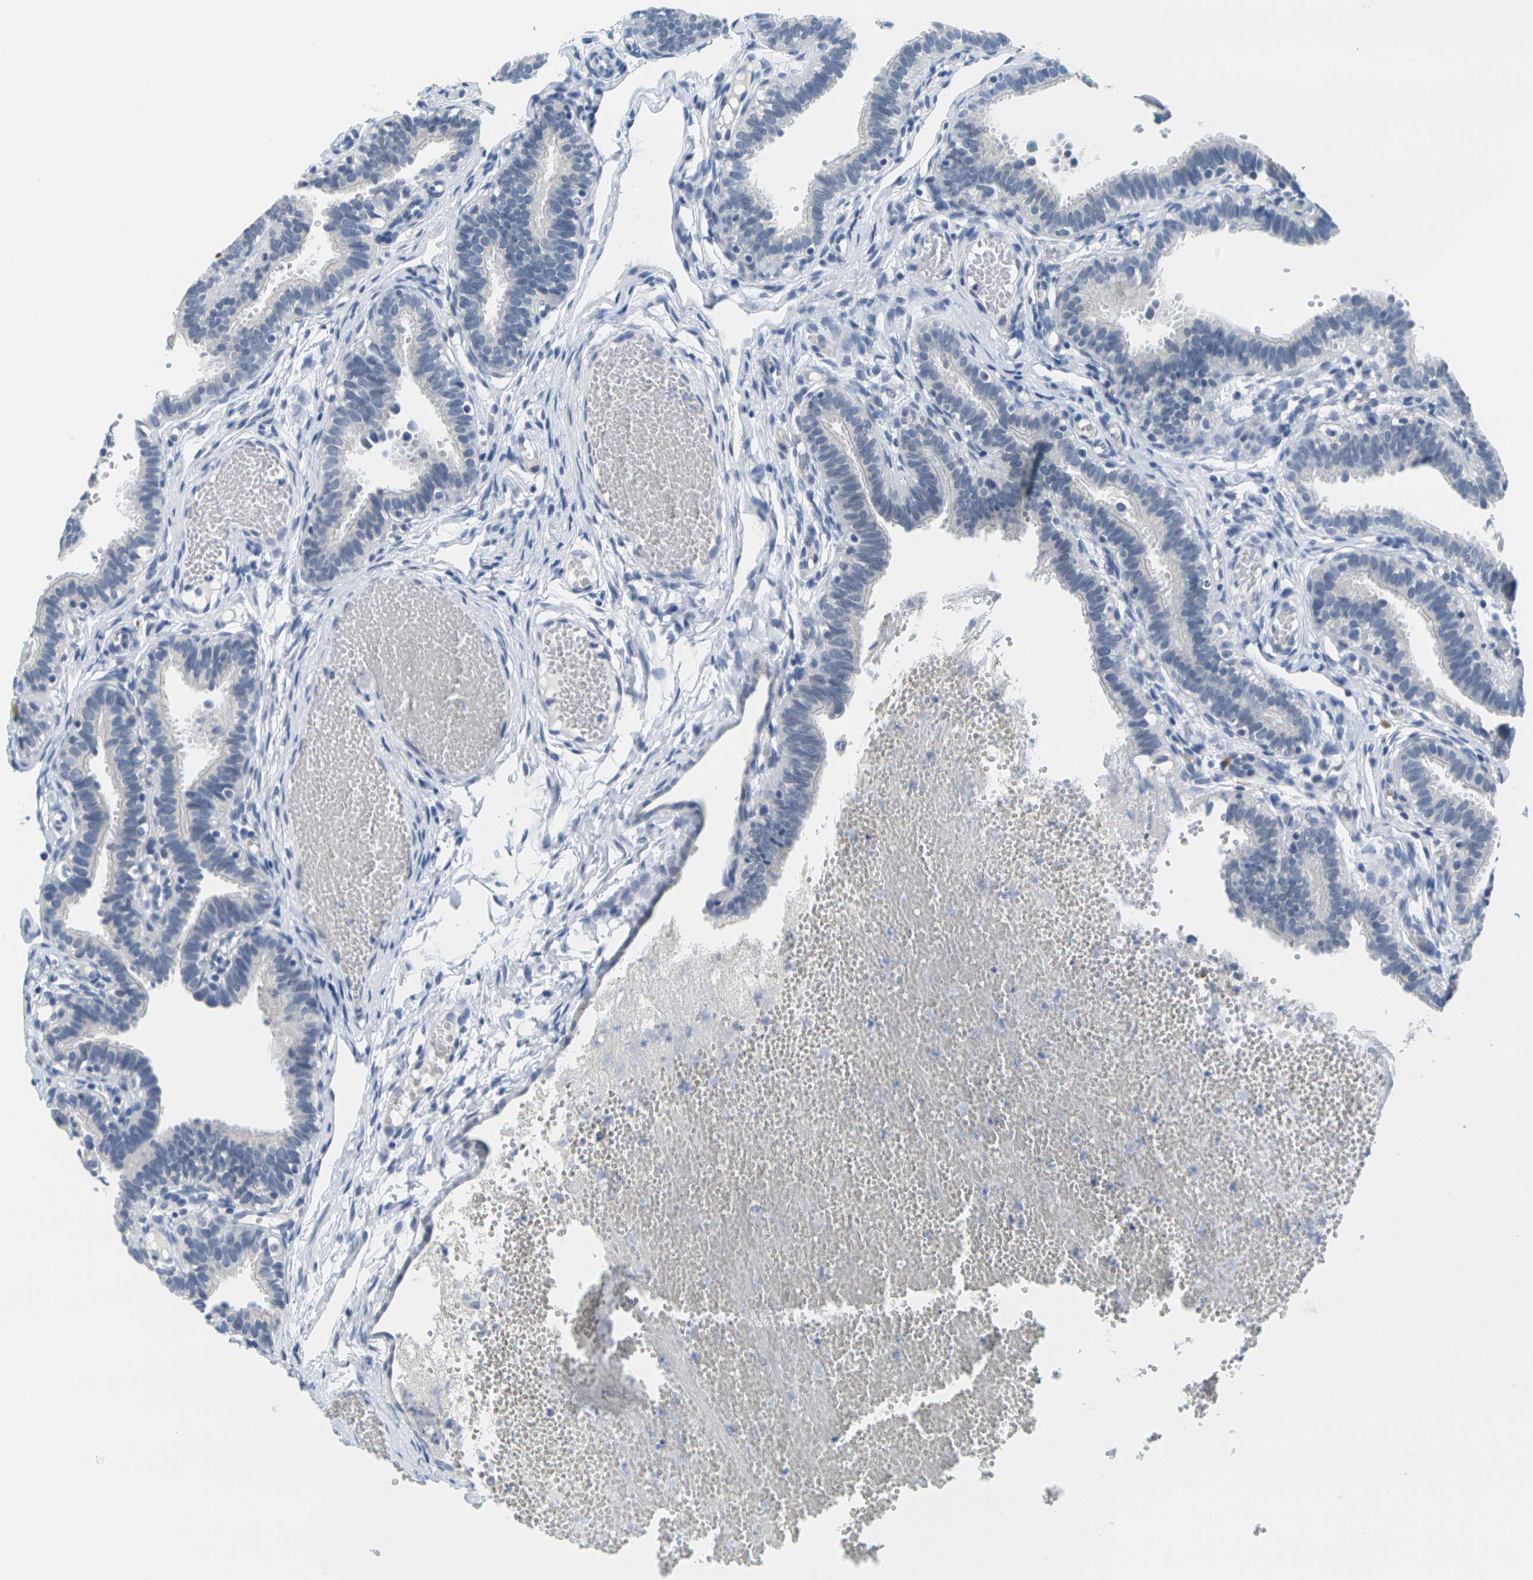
{"staining": {"intensity": "negative", "quantity": "none", "location": "none"}, "tissue": "fallopian tube", "cell_type": "Glandular cells", "image_type": "normal", "snomed": [{"axis": "morphology", "description": "Normal tissue, NOS"}, {"axis": "topography", "description": "Fallopian tube"}, {"axis": "topography", "description": "Placenta"}], "caption": "High power microscopy photomicrograph of an immunohistochemistry image of unremarkable fallopian tube, revealing no significant staining in glandular cells.", "gene": "GPR15", "patient": {"sex": "female", "age": 34}}